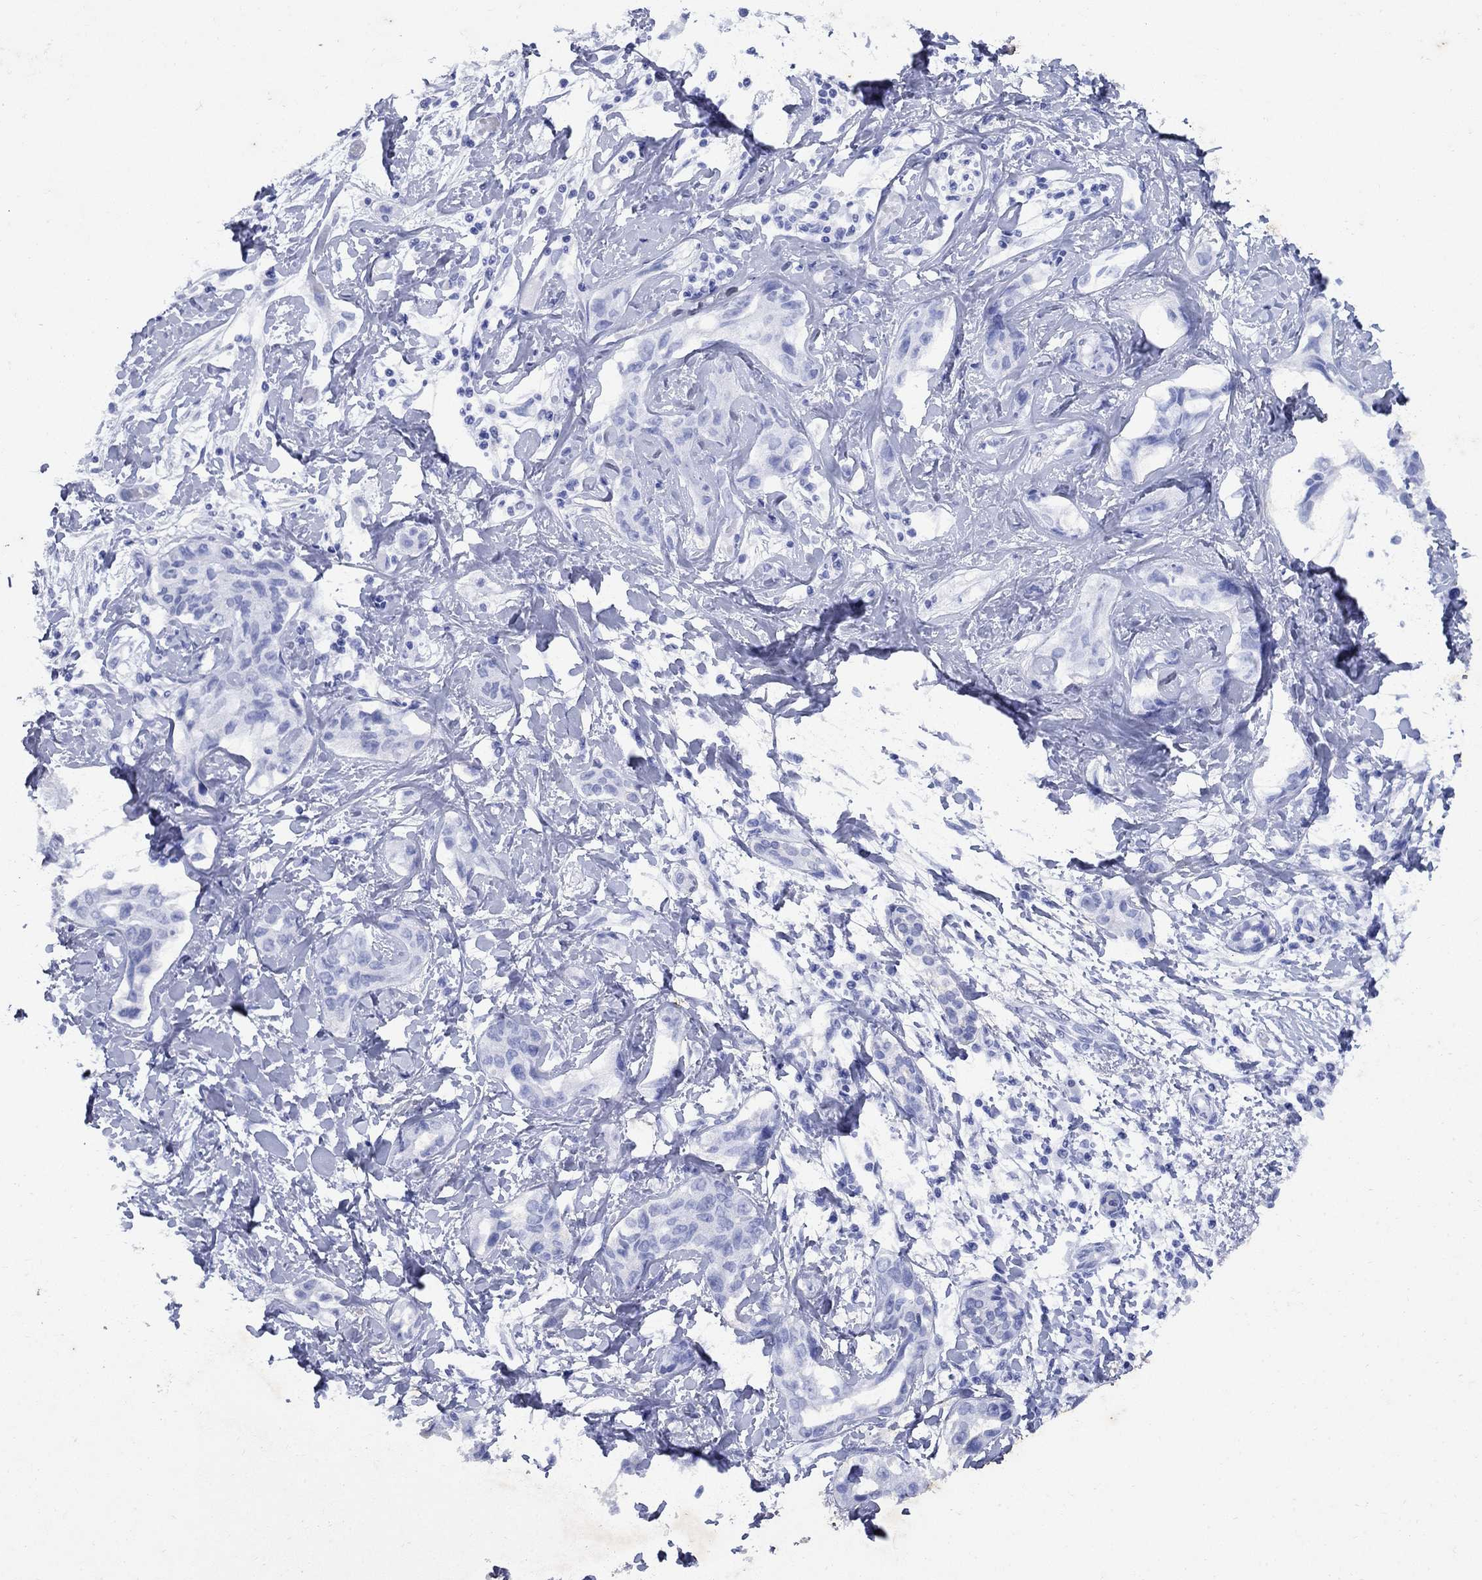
{"staining": {"intensity": "negative", "quantity": "none", "location": "none"}, "tissue": "liver cancer", "cell_type": "Tumor cells", "image_type": "cancer", "snomed": [{"axis": "morphology", "description": "Cholangiocarcinoma"}, {"axis": "topography", "description": "Liver"}], "caption": "Tumor cells show no significant staining in cholangiocarcinoma (liver).", "gene": "CD1A", "patient": {"sex": "male", "age": 59}}